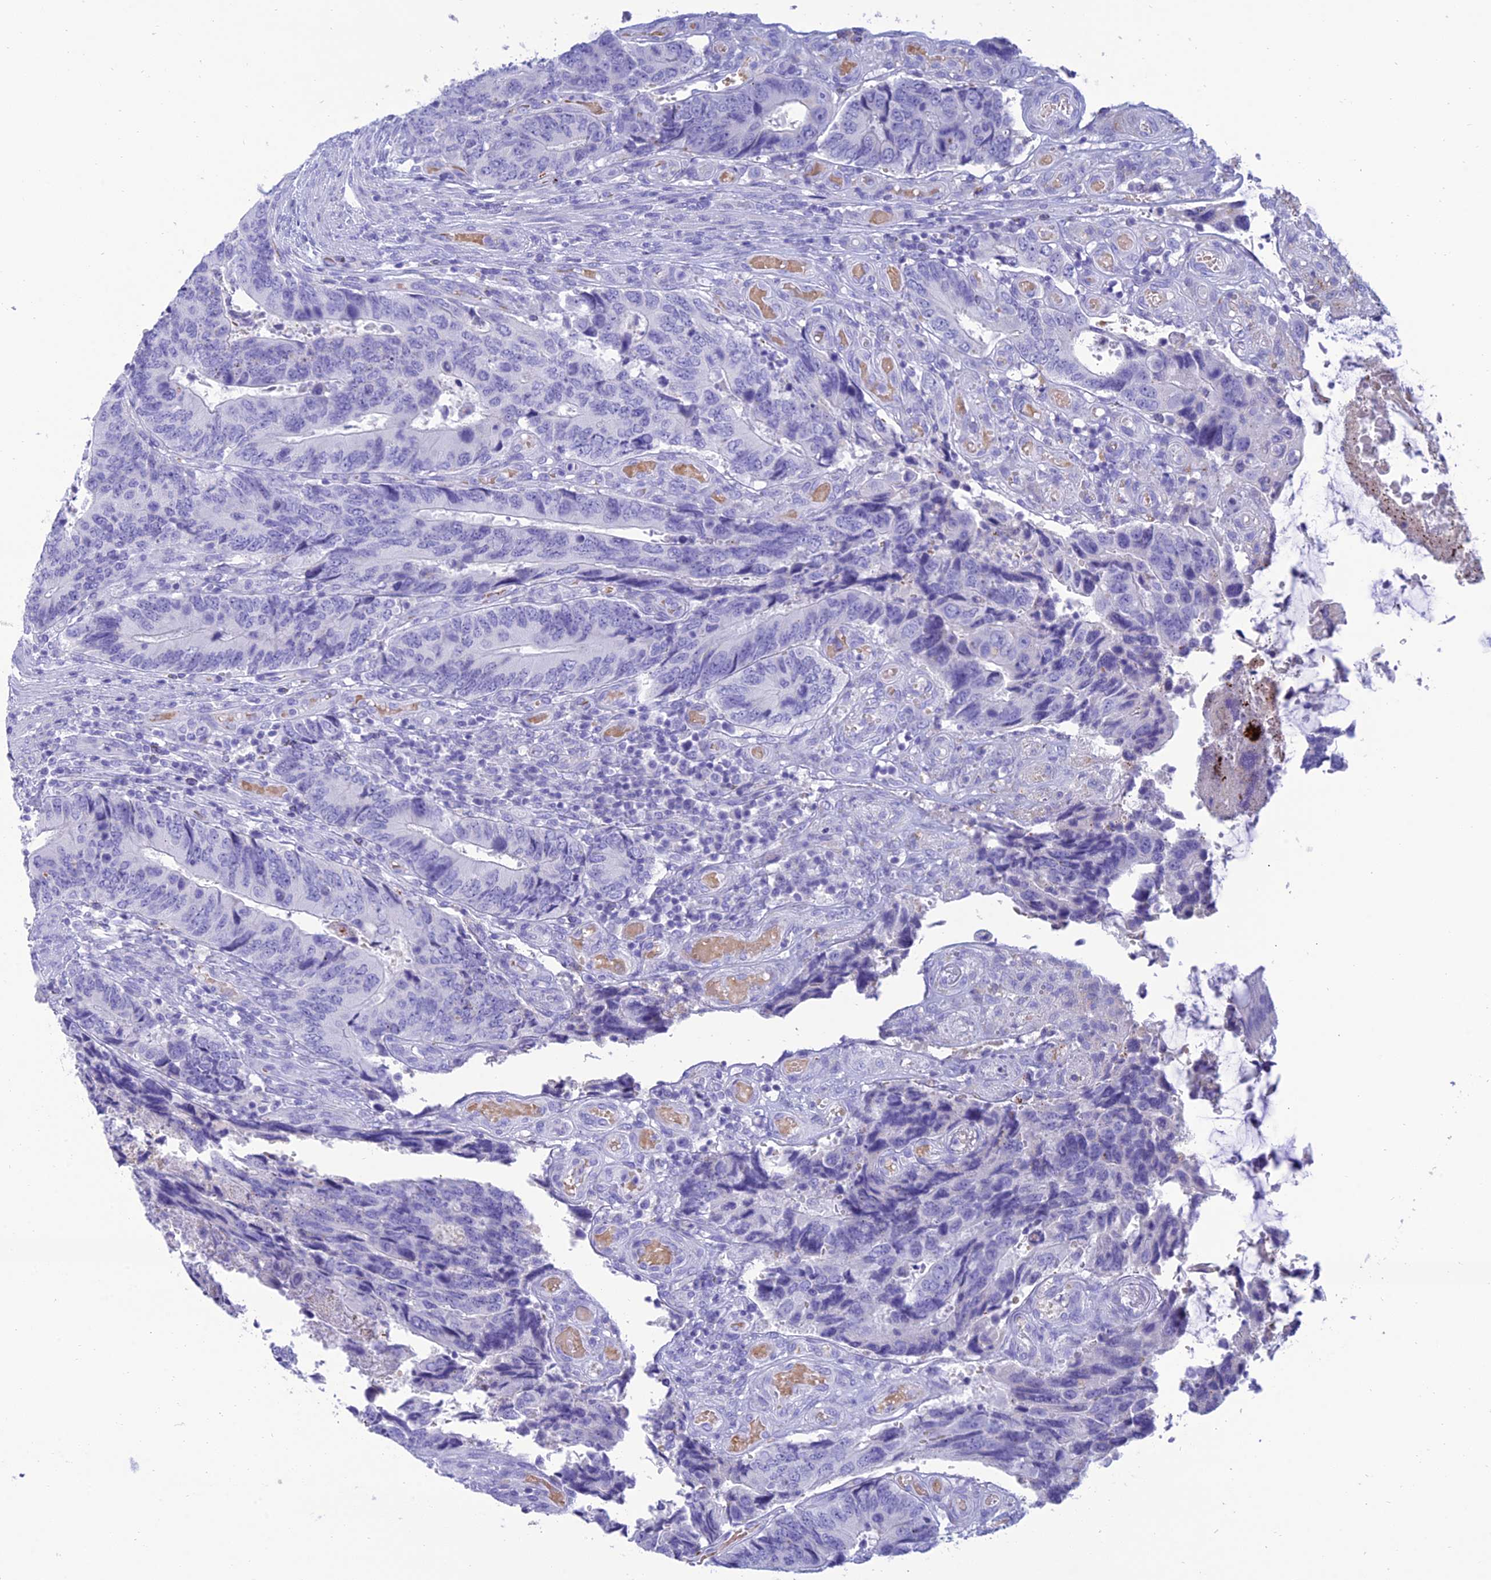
{"staining": {"intensity": "negative", "quantity": "none", "location": "none"}, "tissue": "colorectal cancer", "cell_type": "Tumor cells", "image_type": "cancer", "snomed": [{"axis": "morphology", "description": "Adenocarcinoma, NOS"}, {"axis": "topography", "description": "Colon"}], "caption": "Human colorectal adenocarcinoma stained for a protein using IHC reveals no positivity in tumor cells.", "gene": "MAL2", "patient": {"sex": "male", "age": 87}}